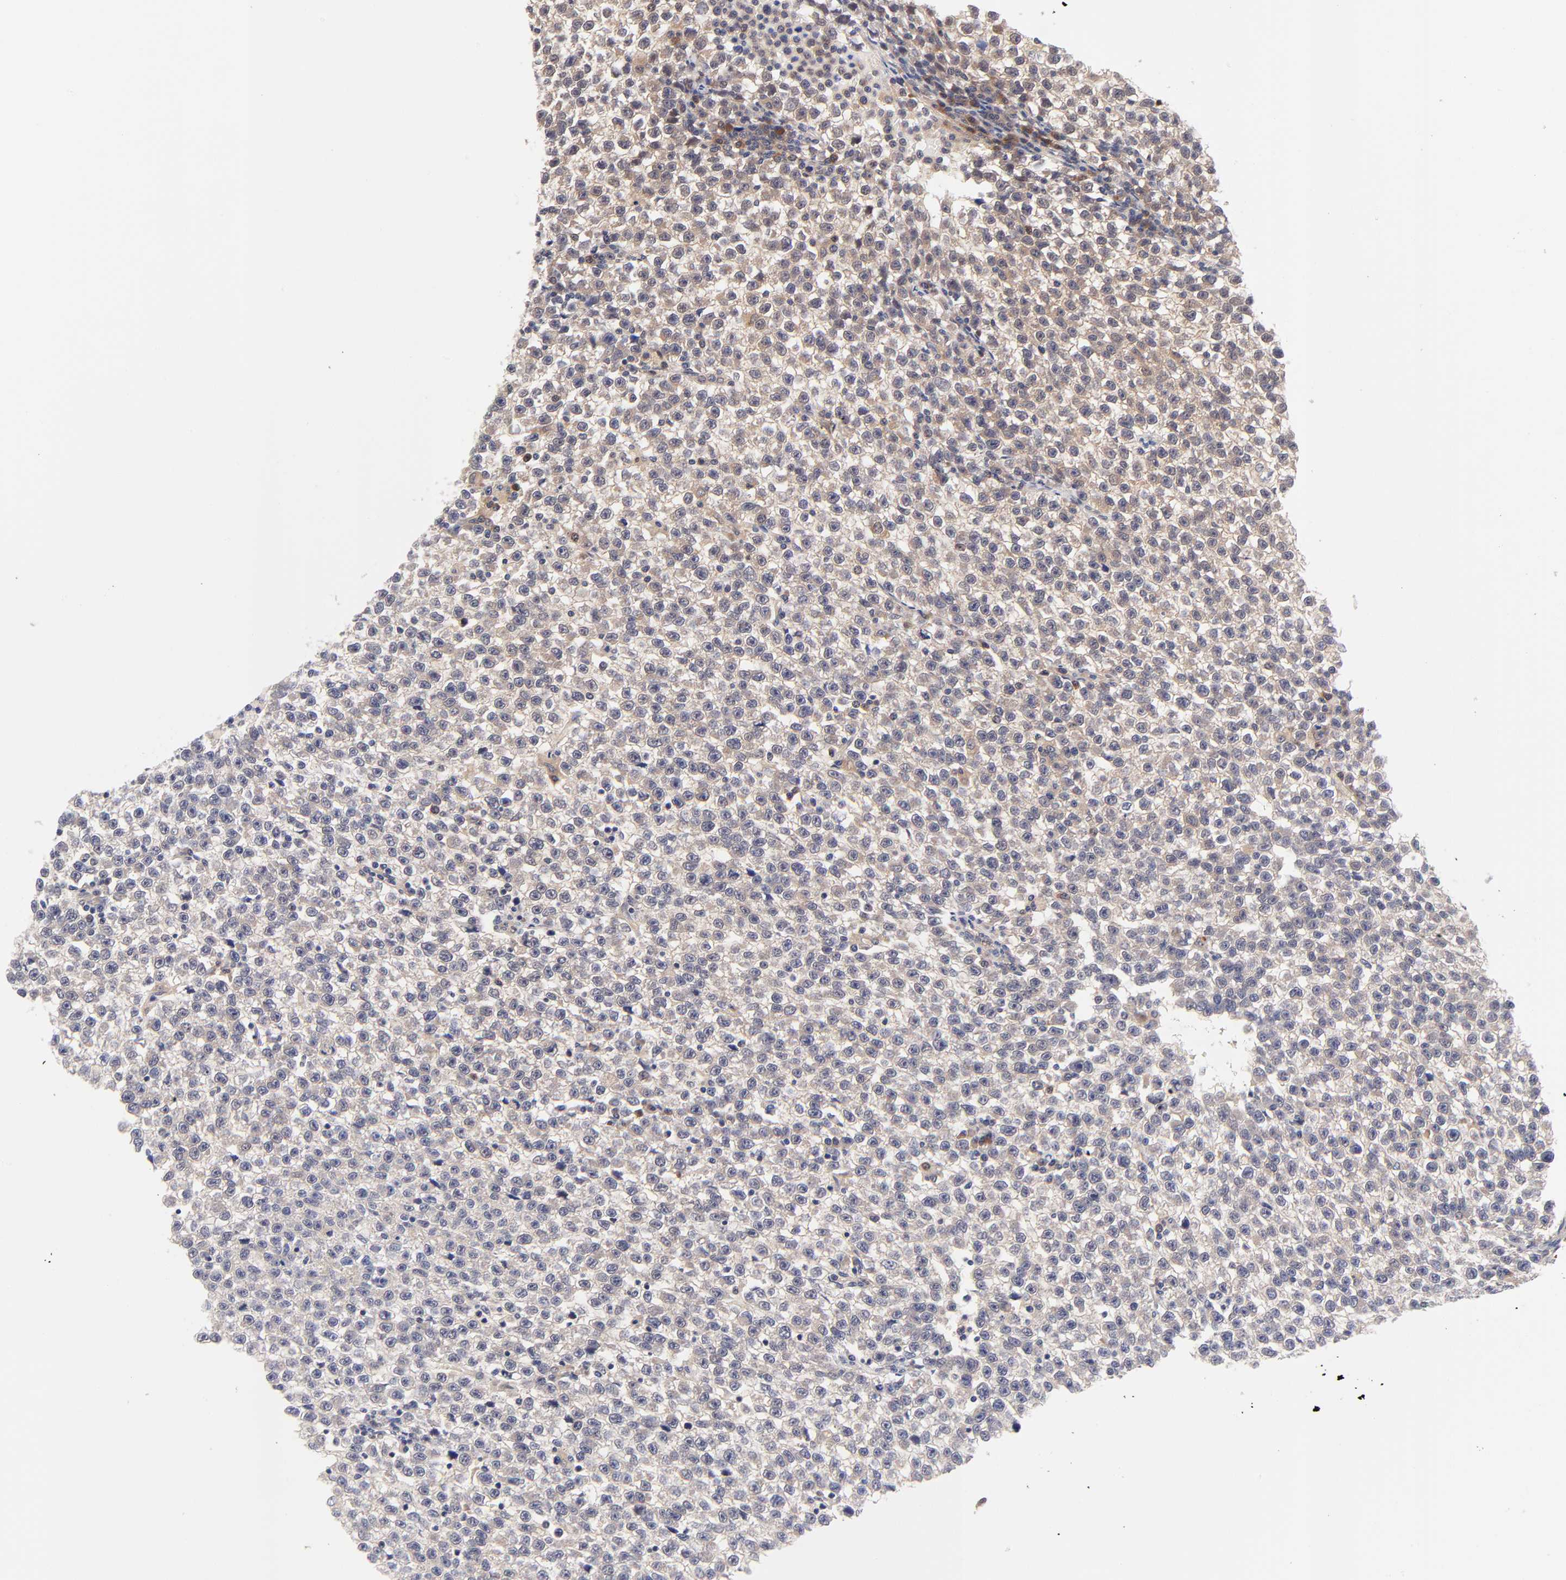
{"staining": {"intensity": "moderate", "quantity": ">75%", "location": "cytoplasmic/membranous"}, "tissue": "testis cancer", "cell_type": "Tumor cells", "image_type": "cancer", "snomed": [{"axis": "morphology", "description": "Seminoma, NOS"}, {"axis": "topography", "description": "Testis"}], "caption": "Testis cancer stained for a protein (brown) displays moderate cytoplasmic/membranous positive expression in about >75% of tumor cells.", "gene": "TXNL1", "patient": {"sex": "male", "age": 35}}